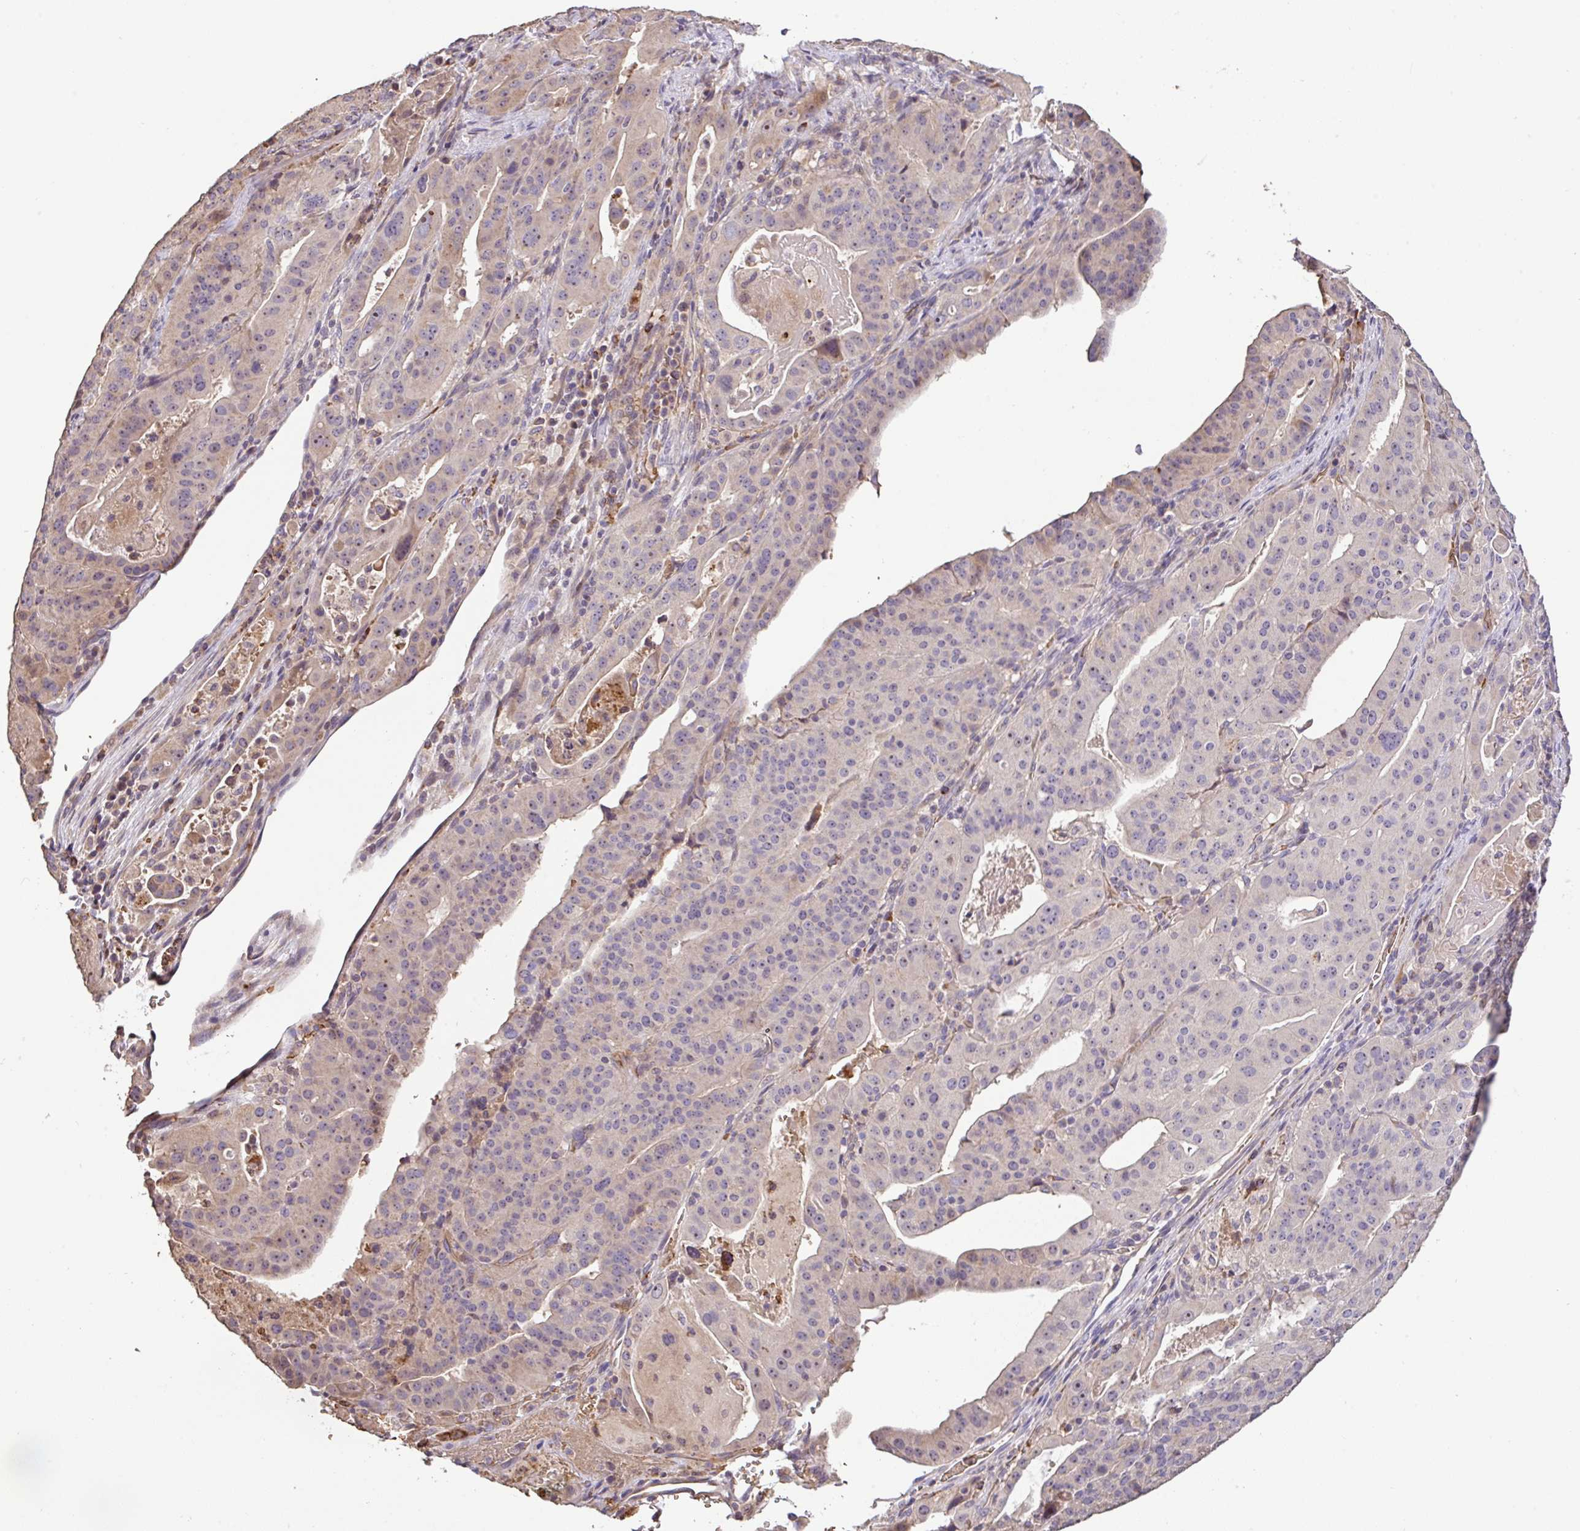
{"staining": {"intensity": "negative", "quantity": "none", "location": "none"}, "tissue": "stomach cancer", "cell_type": "Tumor cells", "image_type": "cancer", "snomed": [{"axis": "morphology", "description": "Adenocarcinoma, NOS"}, {"axis": "topography", "description": "Stomach"}], "caption": "The photomicrograph displays no significant staining in tumor cells of stomach cancer.", "gene": "C1QTNF9B", "patient": {"sex": "male", "age": 48}}